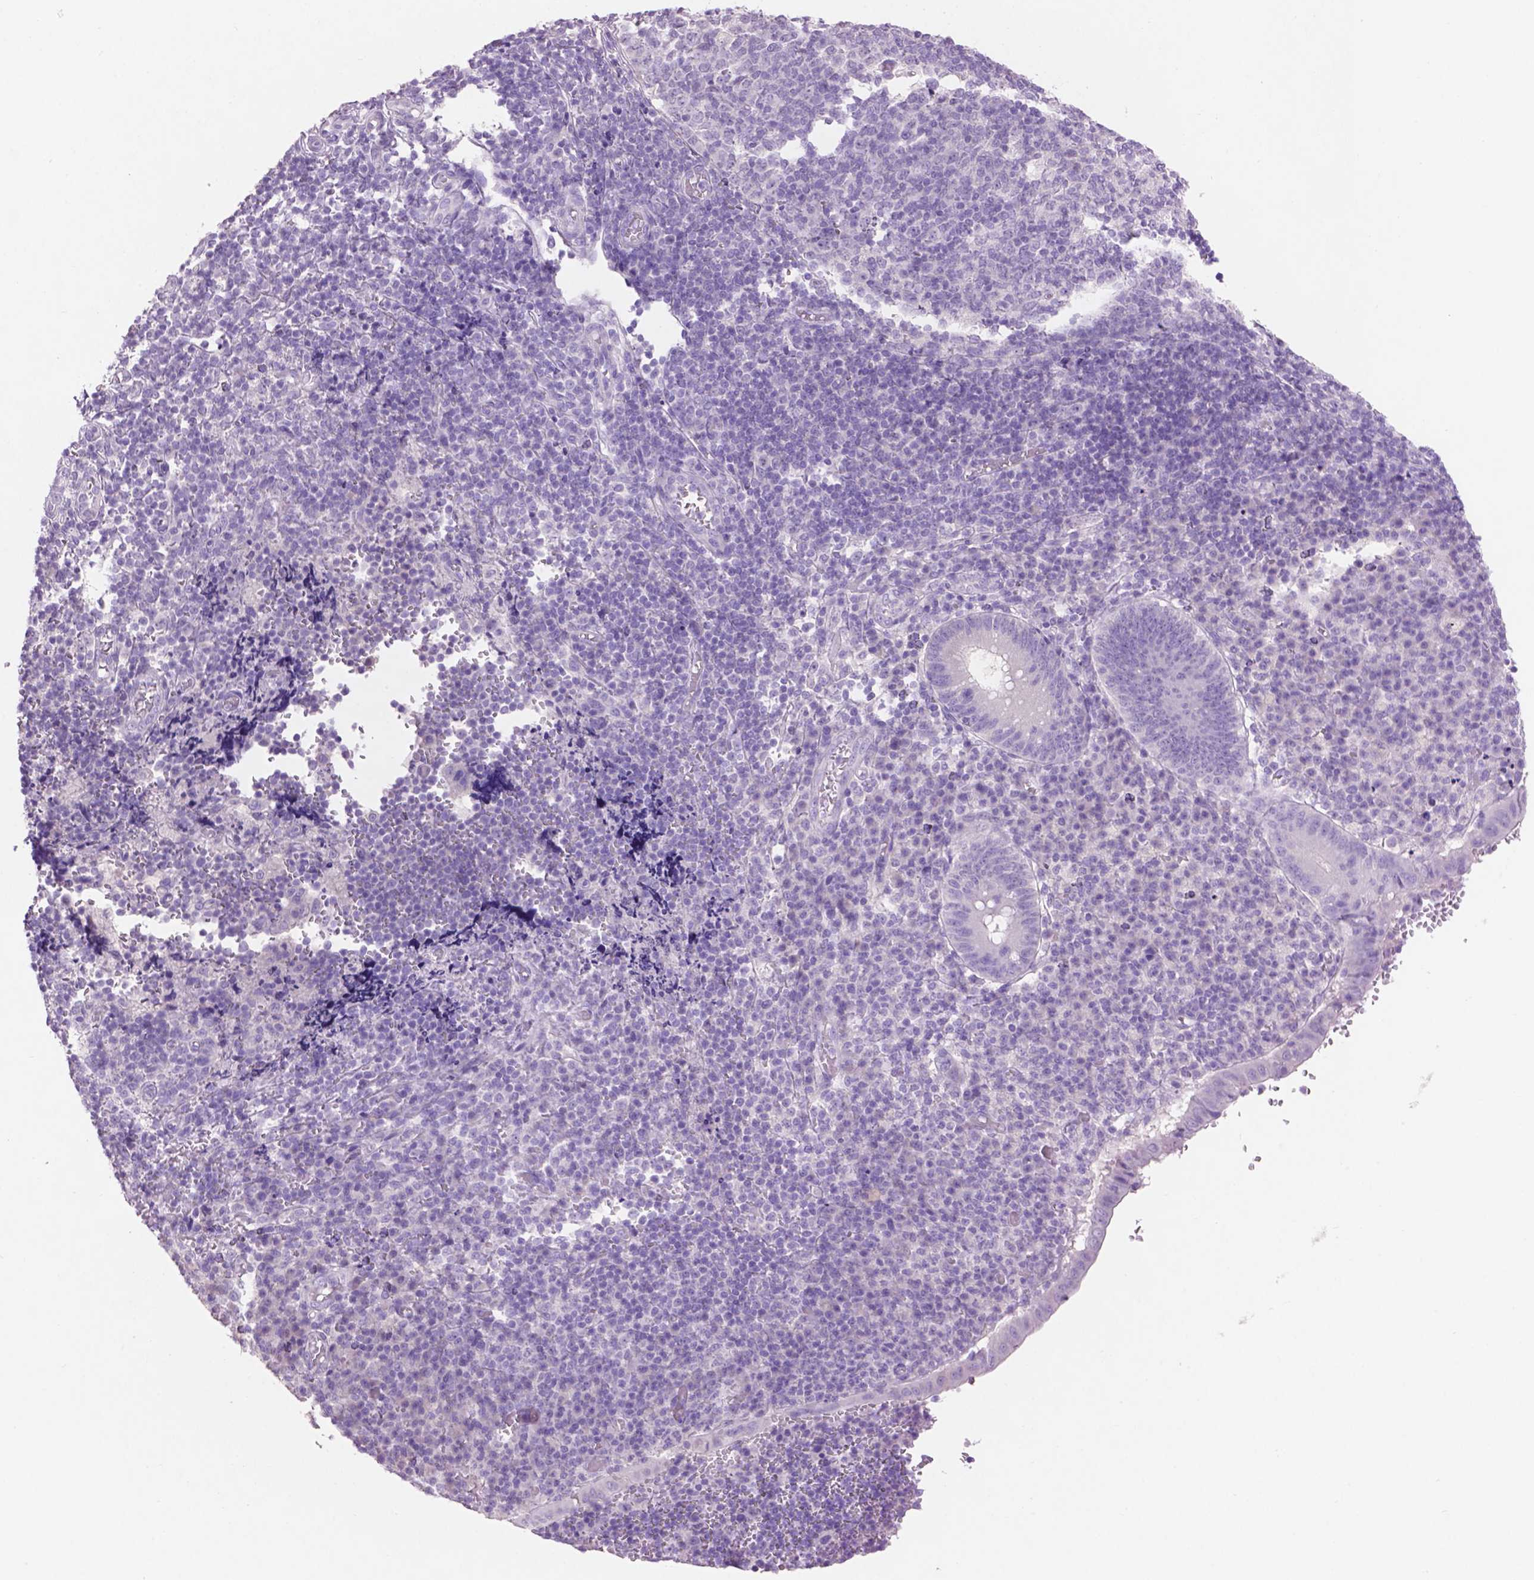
{"staining": {"intensity": "negative", "quantity": "none", "location": "none"}, "tissue": "appendix", "cell_type": "Glandular cells", "image_type": "normal", "snomed": [{"axis": "morphology", "description": "Normal tissue, NOS"}, {"axis": "topography", "description": "Appendix"}], "caption": "Glandular cells are negative for brown protein staining in benign appendix. (DAB (3,3'-diaminobenzidine) immunohistochemistry, high magnification).", "gene": "CRYBA4", "patient": {"sex": "male", "age": 18}}